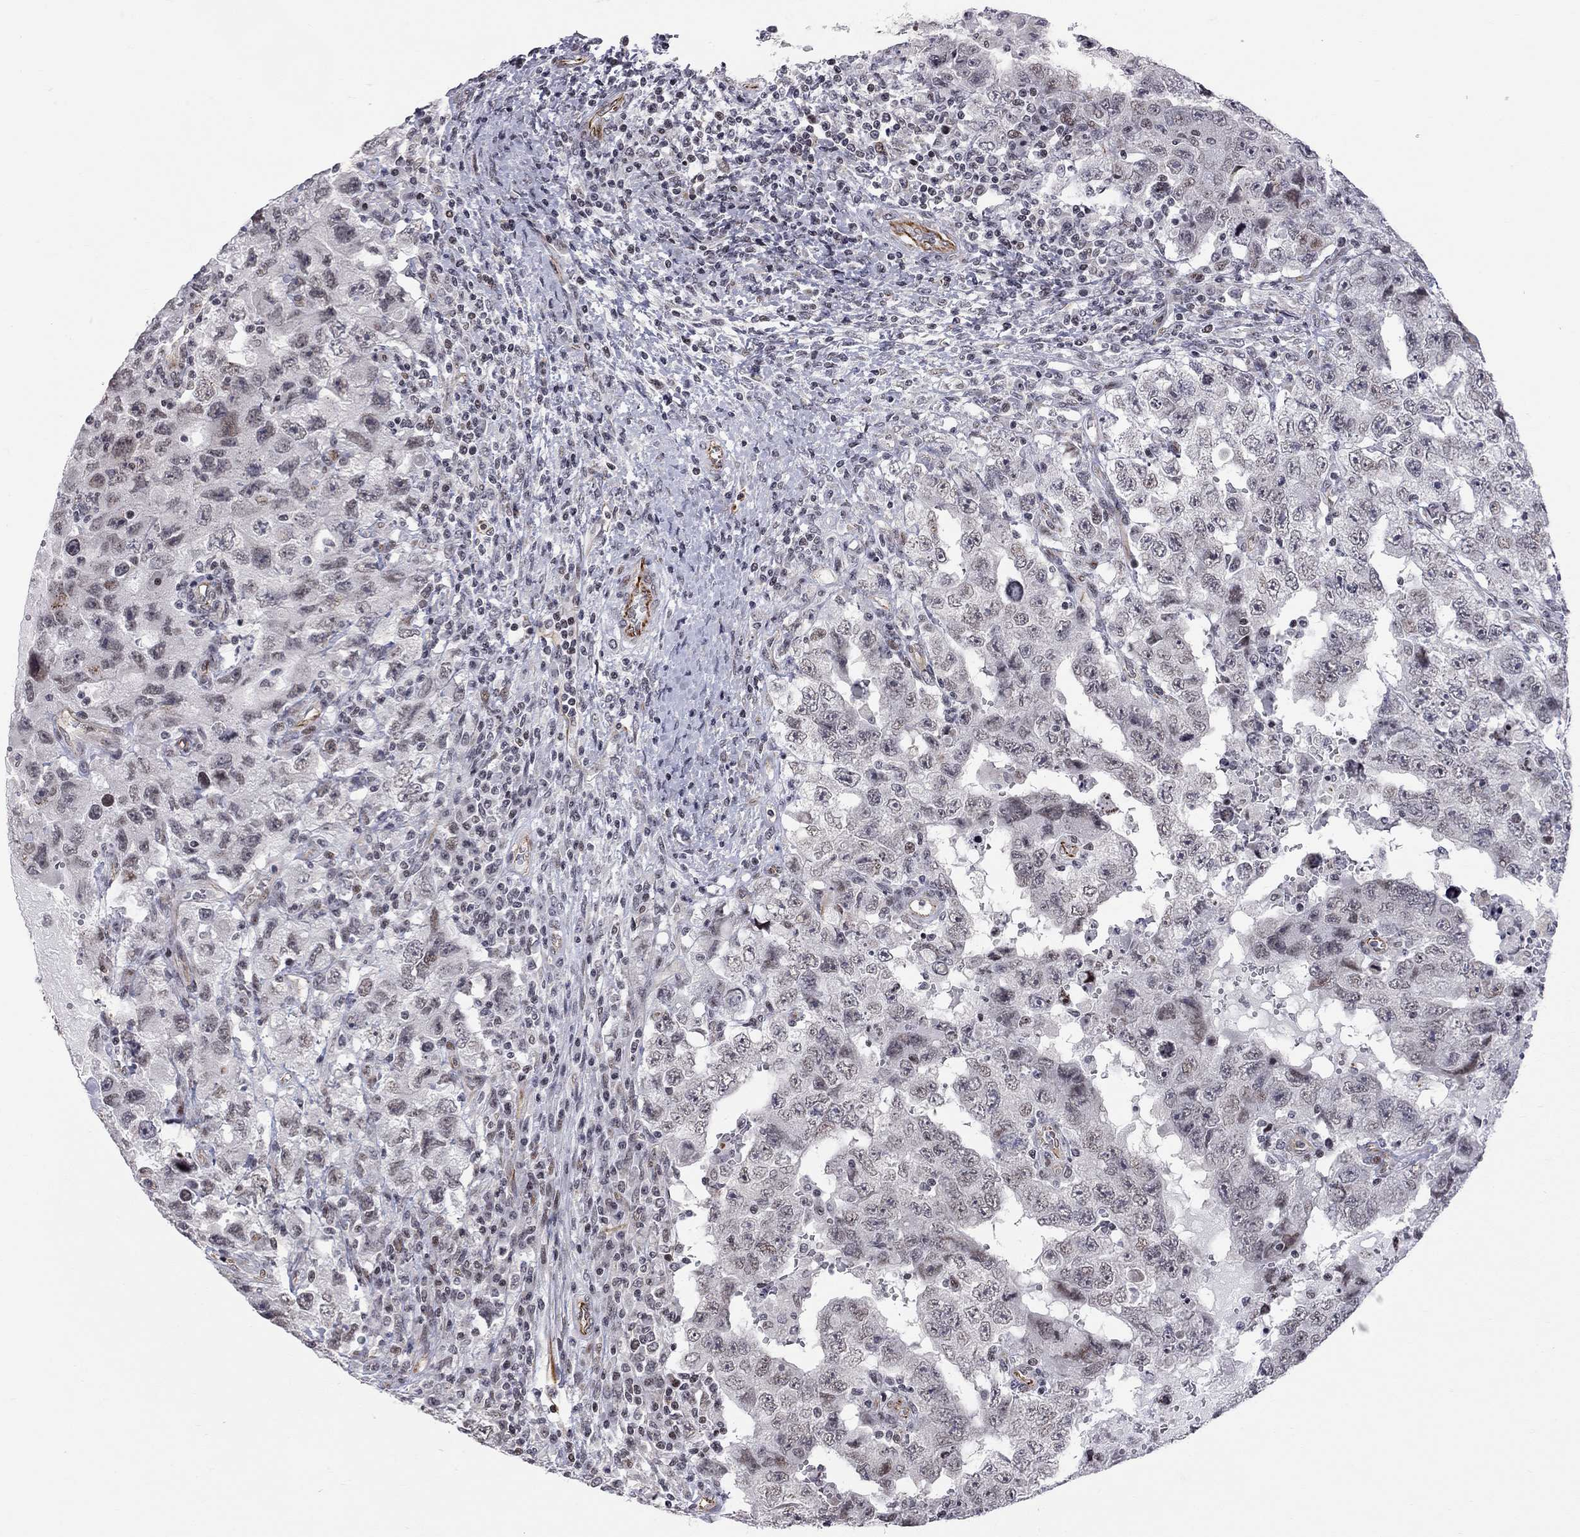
{"staining": {"intensity": "negative", "quantity": "none", "location": "none"}, "tissue": "testis cancer", "cell_type": "Tumor cells", "image_type": "cancer", "snomed": [{"axis": "morphology", "description": "Carcinoma, Embryonal, NOS"}, {"axis": "topography", "description": "Testis"}], "caption": "High power microscopy histopathology image of an immunohistochemistry micrograph of testis embryonal carcinoma, revealing no significant expression in tumor cells. (Brightfield microscopy of DAB (3,3'-diaminobenzidine) immunohistochemistry (IHC) at high magnification).", "gene": "MTNR1B", "patient": {"sex": "male", "age": 26}}